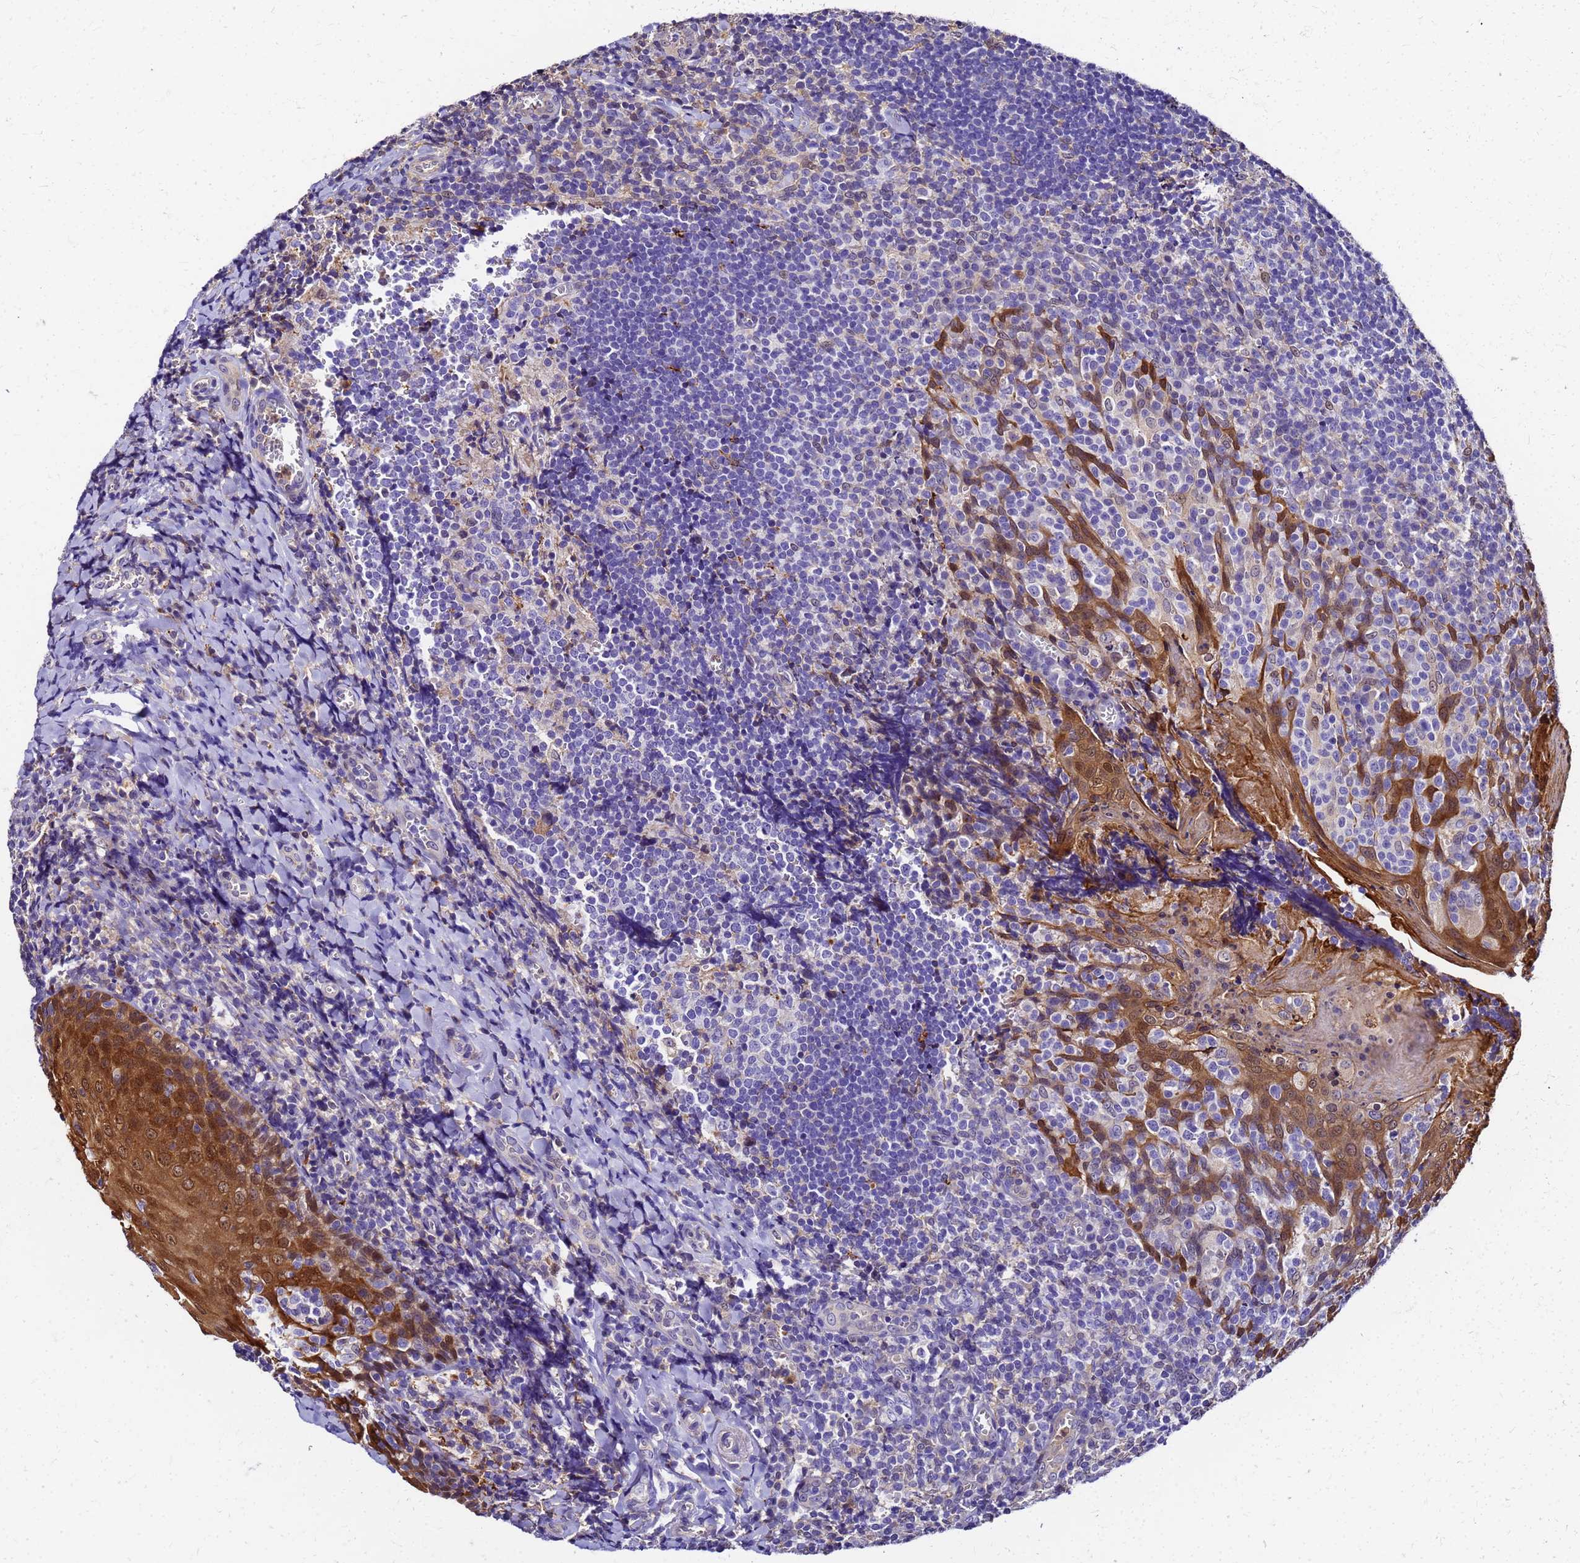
{"staining": {"intensity": "moderate", "quantity": "<25%", "location": "cytoplasmic/membranous,nuclear"}, "tissue": "tonsil", "cell_type": "Germinal center cells", "image_type": "normal", "snomed": [{"axis": "morphology", "description": "Normal tissue, NOS"}, {"axis": "topography", "description": "Tonsil"}], "caption": "An IHC image of benign tissue is shown. Protein staining in brown highlights moderate cytoplasmic/membranous,nuclear positivity in tonsil within germinal center cells.", "gene": "S100A11", "patient": {"sex": "male", "age": 27}}